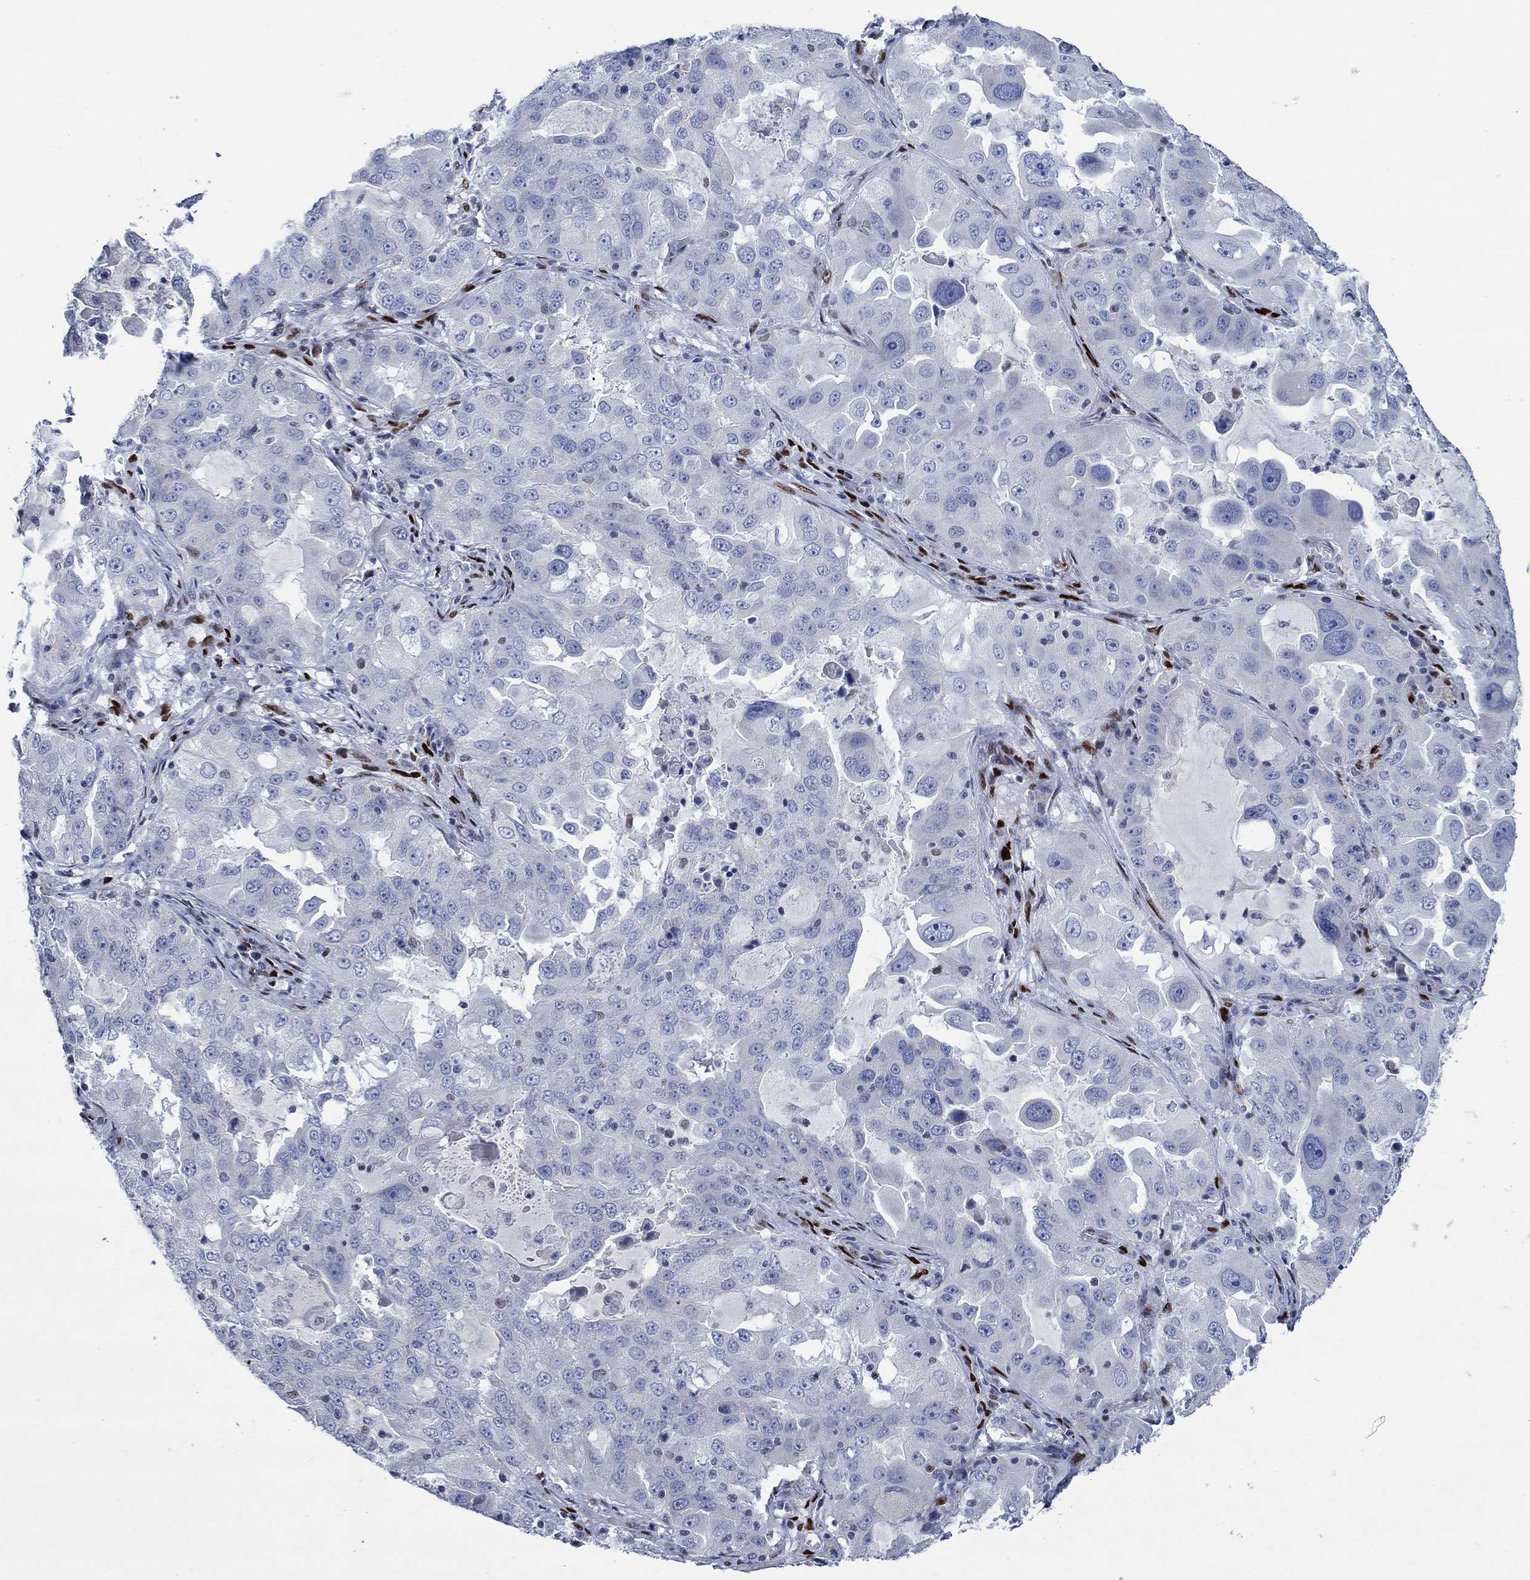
{"staining": {"intensity": "negative", "quantity": "none", "location": "none"}, "tissue": "lung cancer", "cell_type": "Tumor cells", "image_type": "cancer", "snomed": [{"axis": "morphology", "description": "Adenocarcinoma, NOS"}, {"axis": "topography", "description": "Lung"}], "caption": "DAB immunohistochemical staining of human adenocarcinoma (lung) displays no significant positivity in tumor cells.", "gene": "ZEB1", "patient": {"sex": "female", "age": 61}}